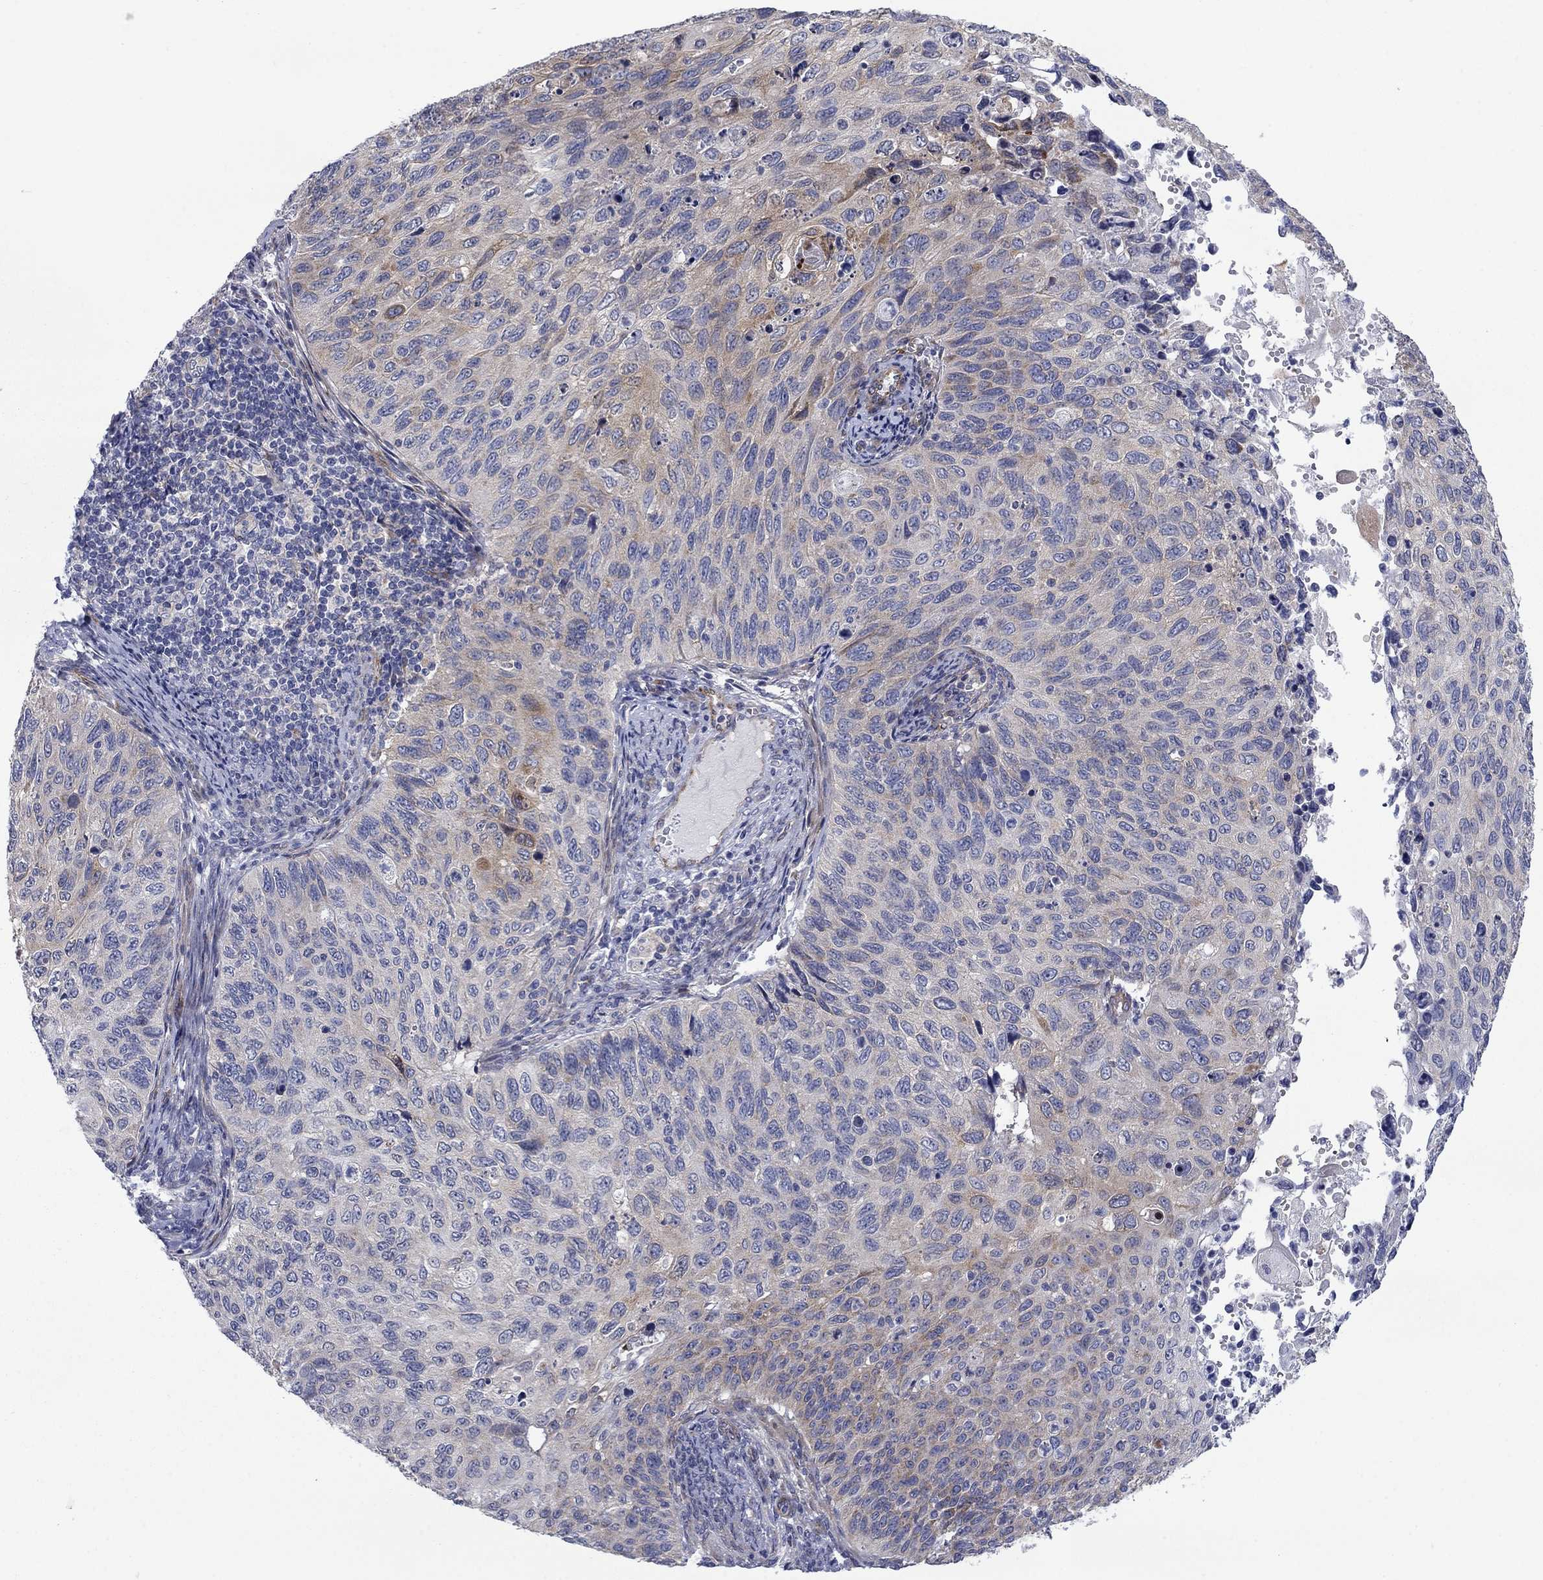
{"staining": {"intensity": "weak", "quantity": "25%-75%", "location": "cytoplasmic/membranous"}, "tissue": "cervical cancer", "cell_type": "Tumor cells", "image_type": "cancer", "snomed": [{"axis": "morphology", "description": "Squamous cell carcinoma, NOS"}, {"axis": "topography", "description": "Cervix"}], "caption": "Immunohistochemistry (IHC) (DAB (3,3'-diaminobenzidine)) staining of human cervical squamous cell carcinoma demonstrates weak cytoplasmic/membranous protein positivity in approximately 25%-75% of tumor cells. (IHC, brightfield microscopy, high magnification).", "gene": "FXR1", "patient": {"sex": "female", "age": 70}}